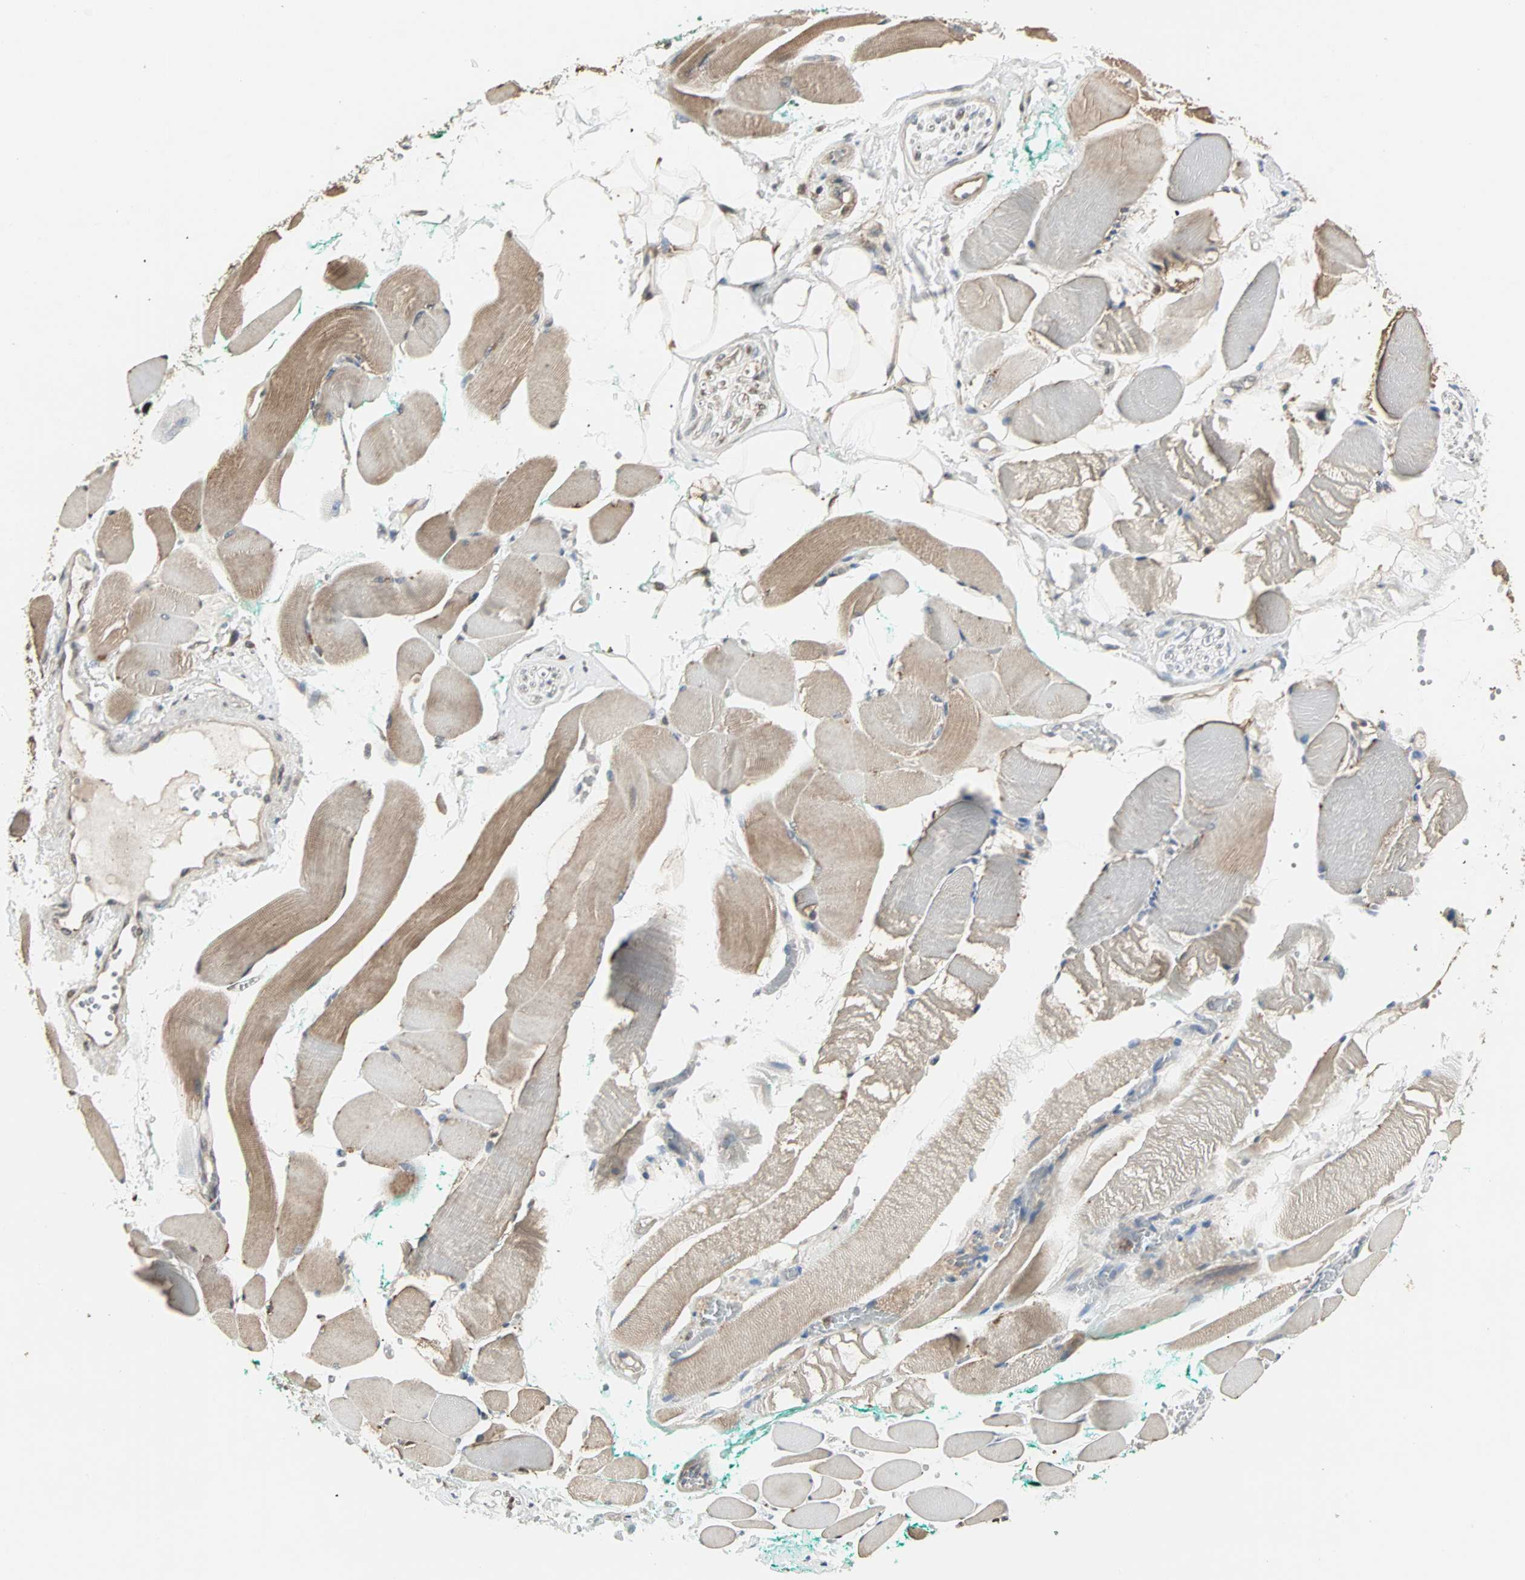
{"staining": {"intensity": "moderate", "quantity": "25%-75%", "location": "cytoplasmic/membranous"}, "tissue": "skeletal muscle", "cell_type": "Myocytes", "image_type": "normal", "snomed": [{"axis": "morphology", "description": "Normal tissue, NOS"}, {"axis": "topography", "description": "Skeletal muscle"}, {"axis": "topography", "description": "Peripheral nerve tissue"}], "caption": "An IHC histopathology image of unremarkable tissue is shown. Protein staining in brown labels moderate cytoplasmic/membranous positivity in skeletal muscle within myocytes. The protein of interest is stained brown, and the nuclei are stained in blue (DAB (3,3'-diaminobenzidine) IHC with brightfield microscopy, high magnification).", "gene": "DRG2", "patient": {"sex": "female", "age": 84}}